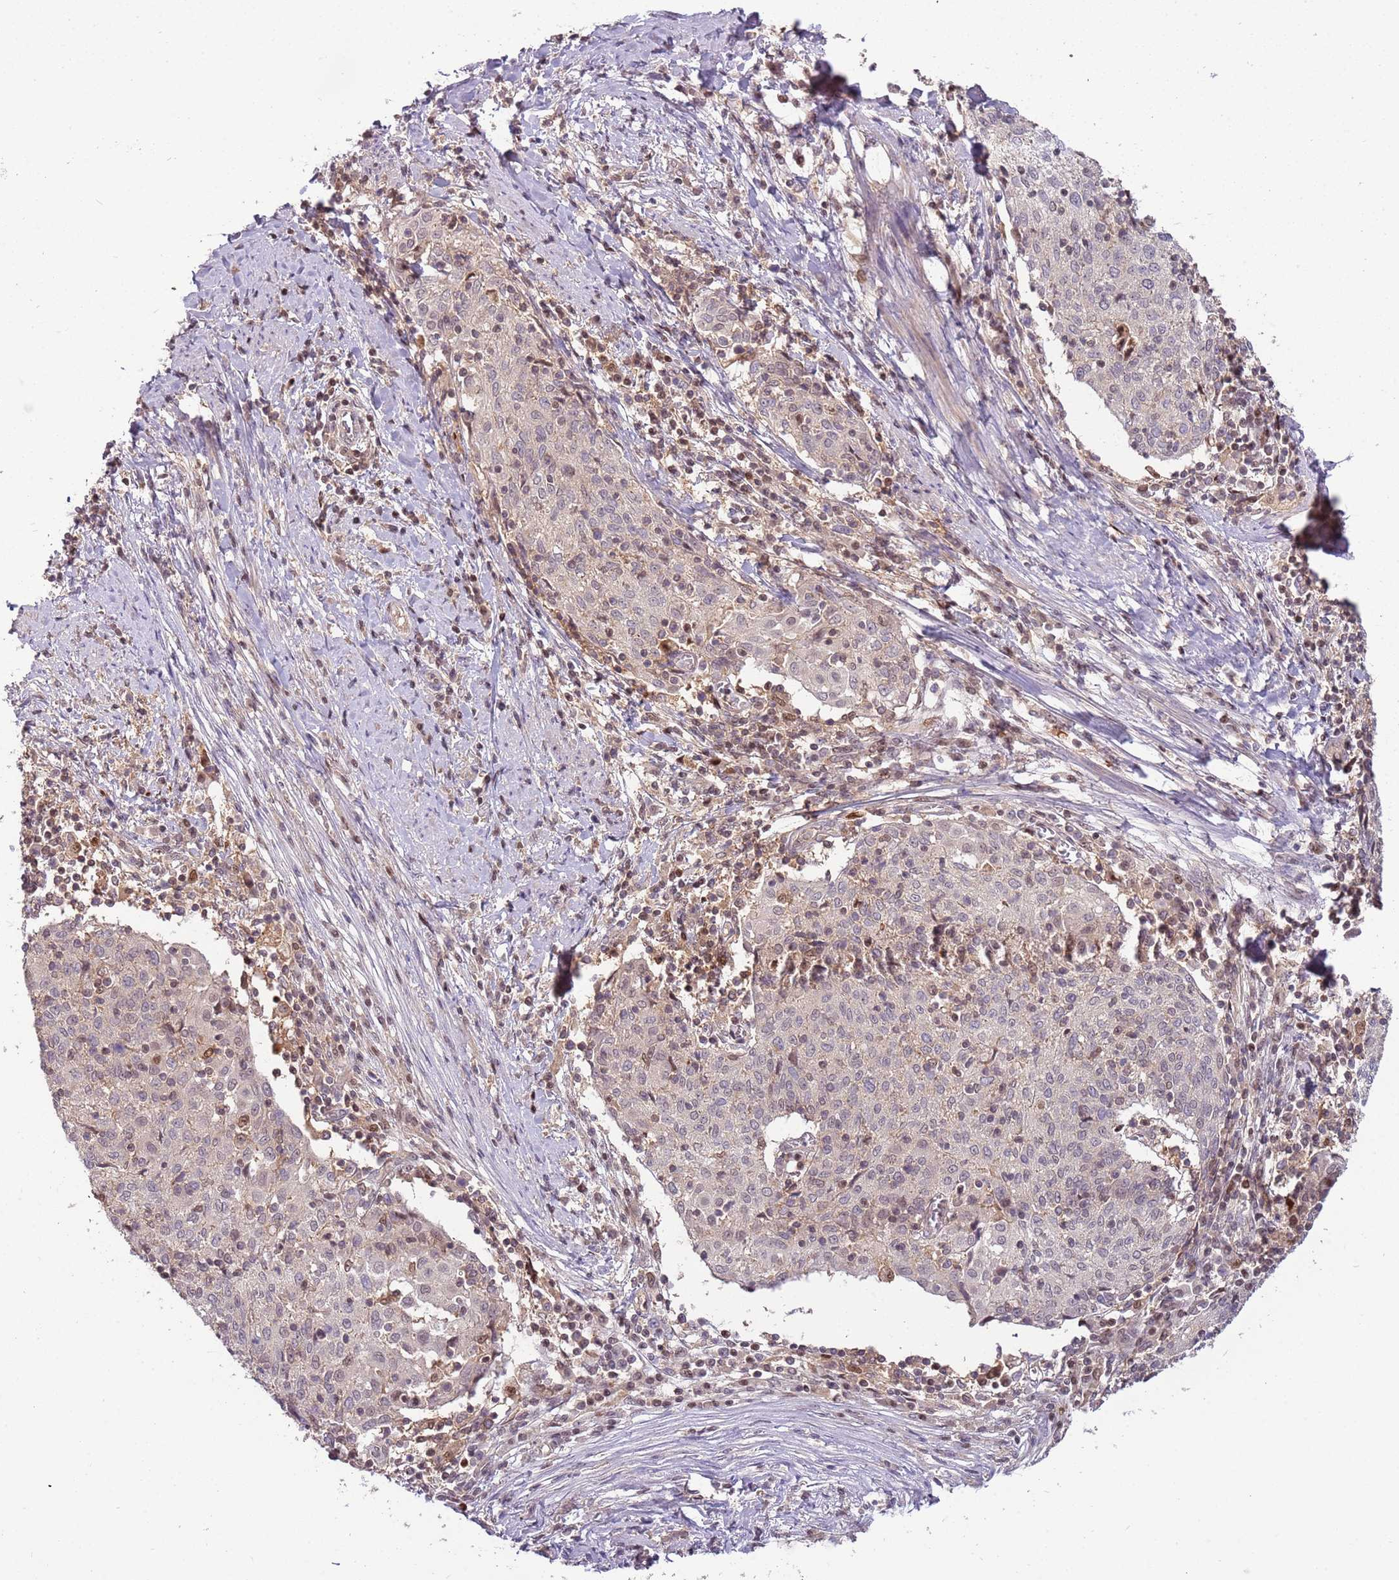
{"staining": {"intensity": "weak", "quantity": "25%-75%", "location": "nuclear"}, "tissue": "cervical cancer", "cell_type": "Tumor cells", "image_type": "cancer", "snomed": [{"axis": "morphology", "description": "Squamous cell carcinoma, NOS"}, {"axis": "topography", "description": "Cervix"}], "caption": "Immunohistochemistry (IHC) staining of cervical squamous cell carcinoma, which exhibits low levels of weak nuclear positivity in about 25%-75% of tumor cells indicating weak nuclear protein positivity. The staining was performed using DAB (brown) for protein detection and nuclei were counterstained in hematoxylin (blue).", "gene": "GSTO2", "patient": {"sex": "female", "age": 52}}